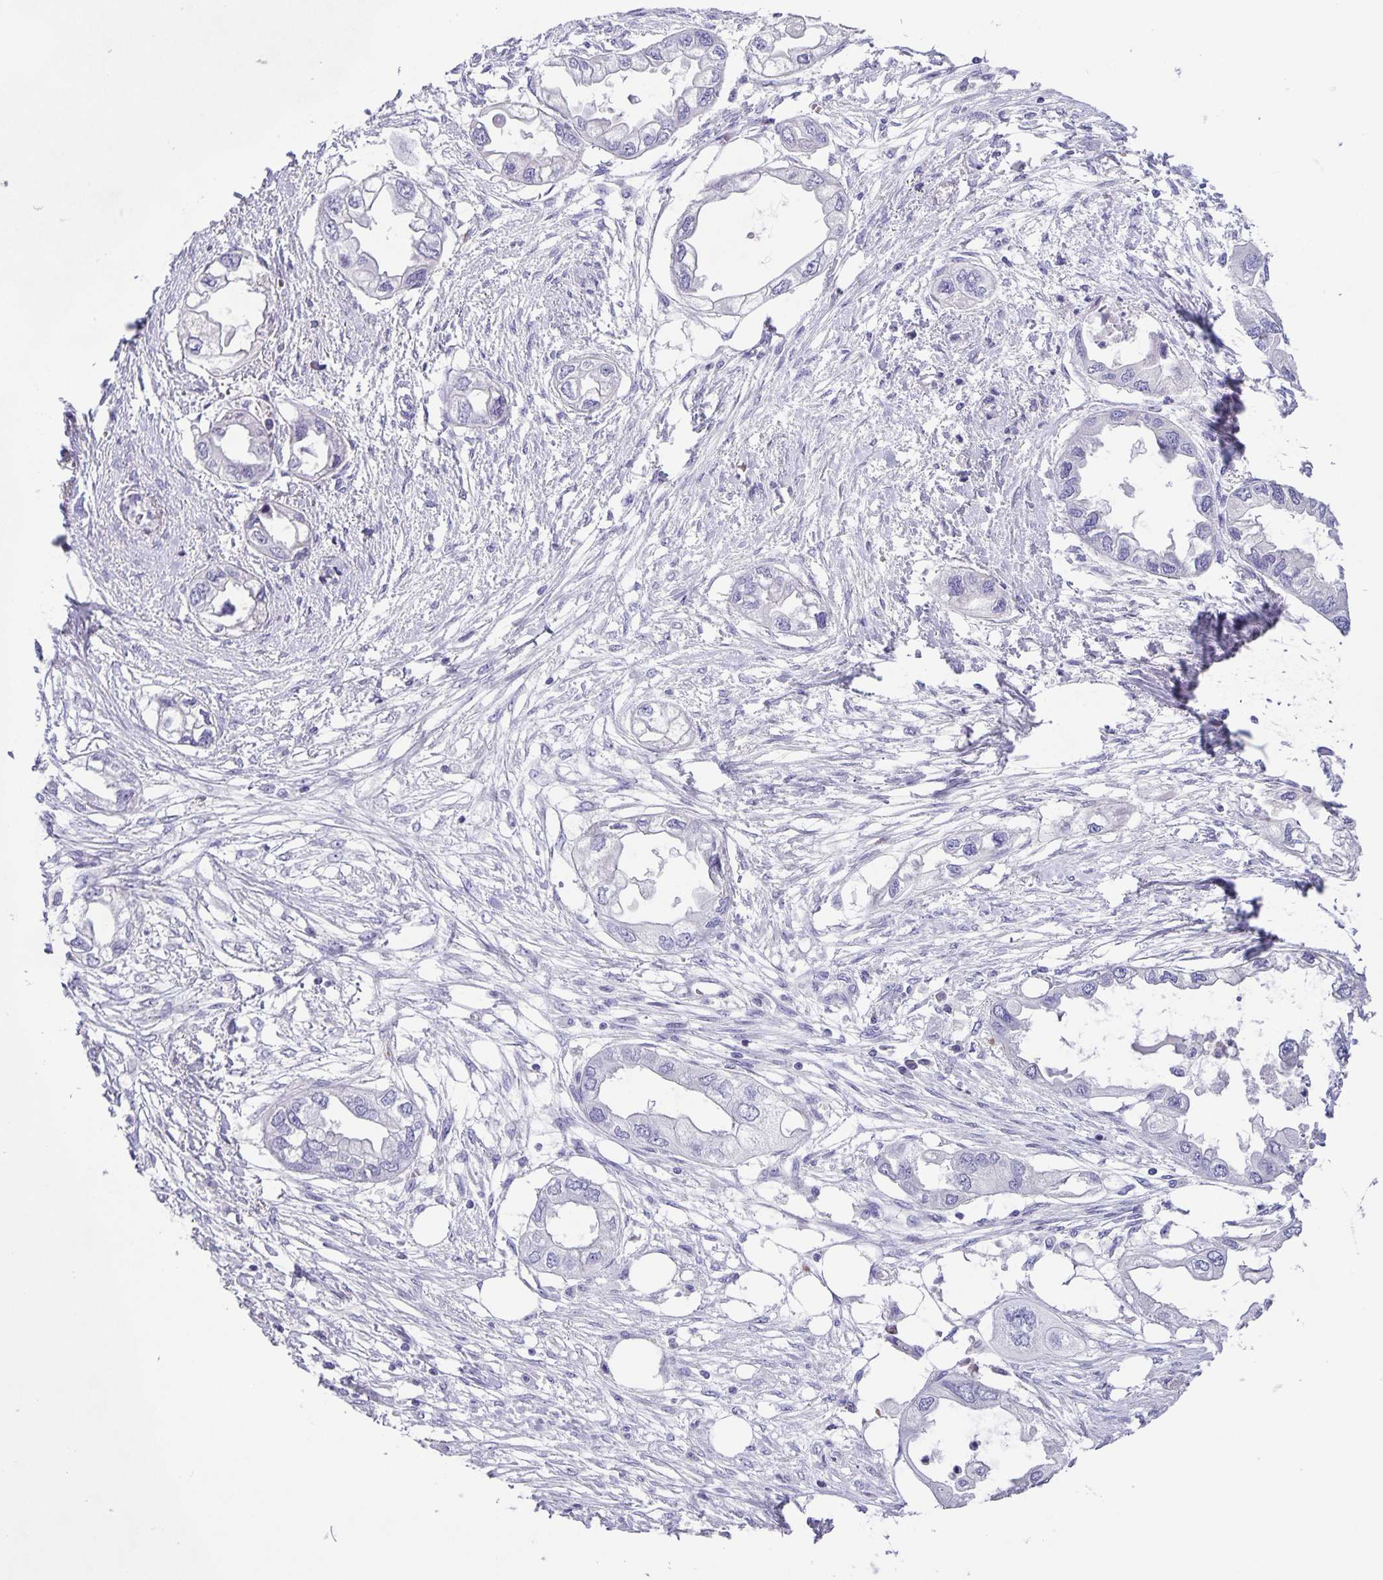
{"staining": {"intensity": "negative", "quantity": "none", "location": "none"}, "tissue": "endometrial cancer", "cell_type": "Tumor cells", "image_type": "cancer", "snomed": [{"axis": "morphology", "description": "Adenocarcinoma, NOS"}, {"axis": "morphology", "description": "Adenocarcinoma, metastatic, NOS"}, {"axis": "topography", "description": "Adipose tissue"}, {"axis": "topography", "description": "Endometrium"}], "caption": "Endometrial adenocarcinoma was stained to show a protein in brown. There is no significant expression in tumor cells.", "gene": "UBQLN3", "patient": {"sex": "female", "age": 67}}